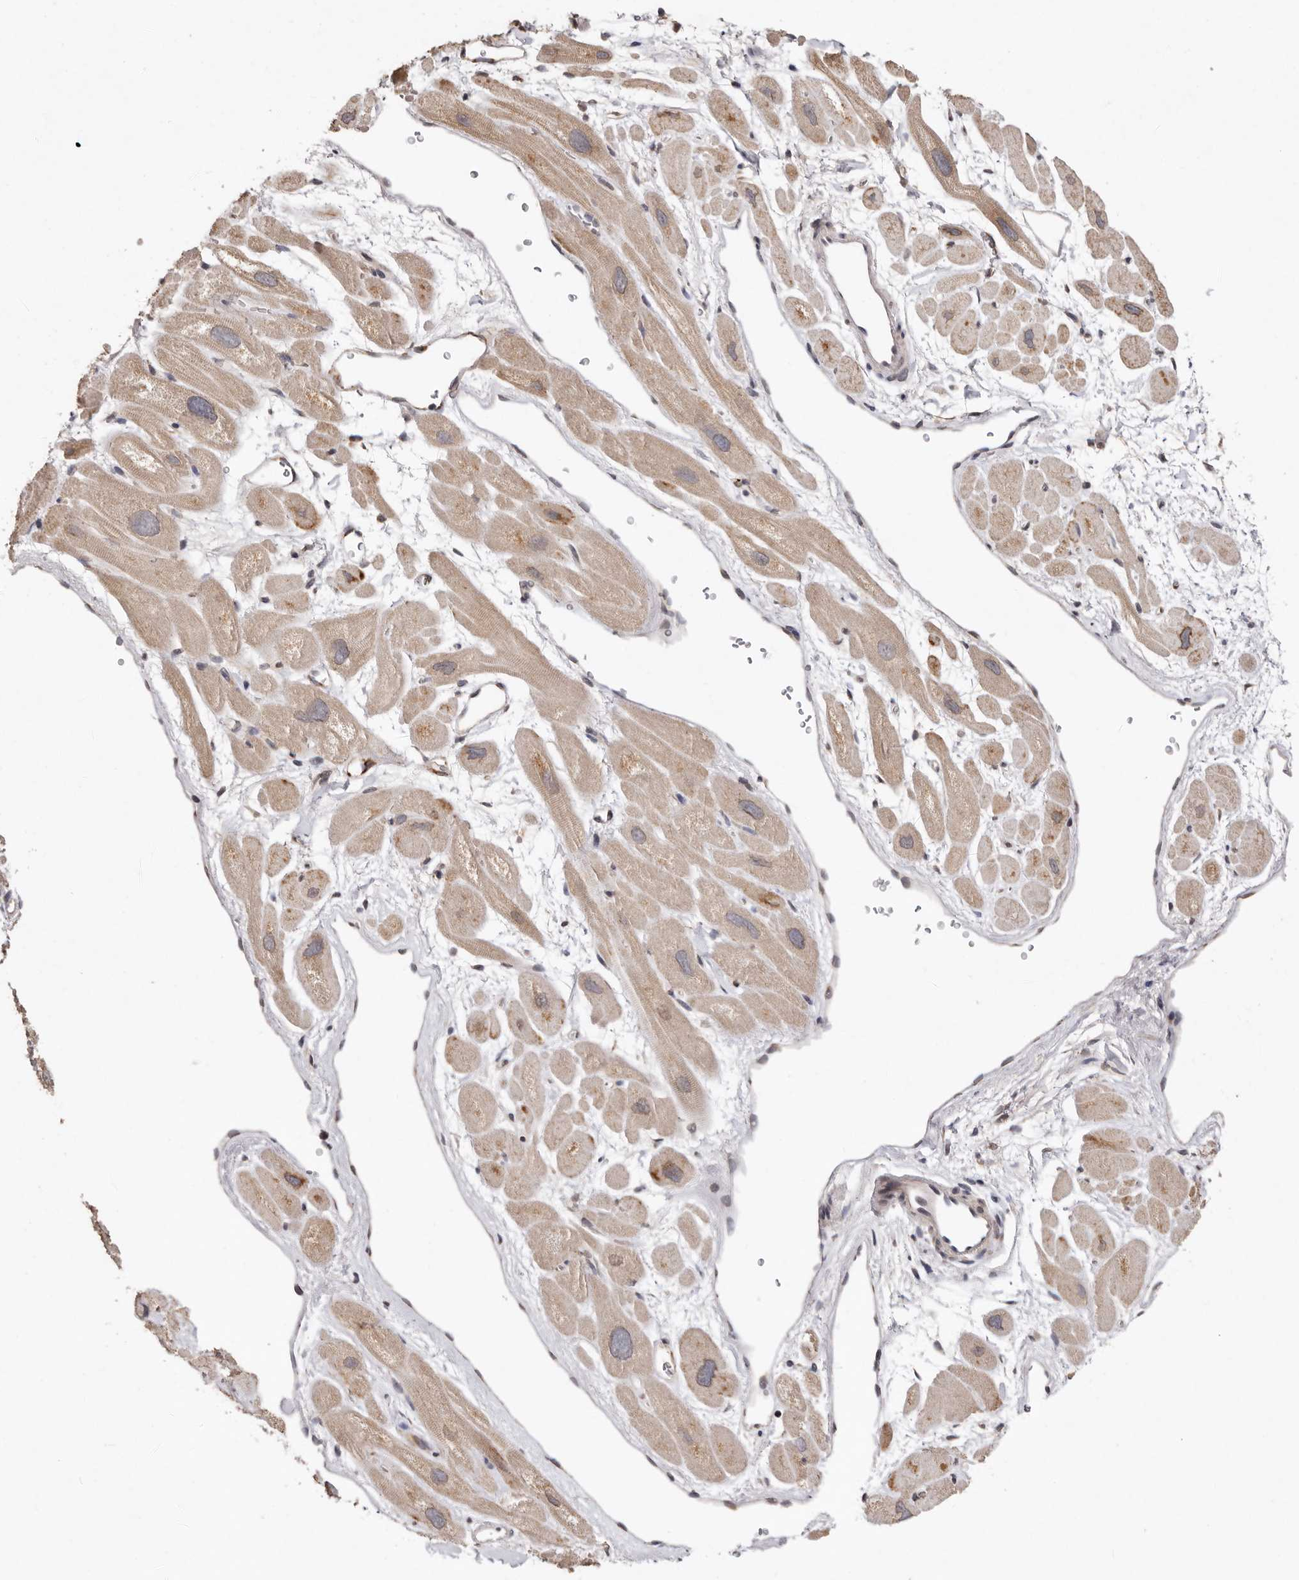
{"staining": {"intensity": "moderate", "quantity": "25%-75%", "location": "cytoplasmic/membranous"}, "tissue": "heart muscle", "cell_type": "Cardiomyocytes", "image_type": "normal", "snomed": [{"axis": "morphology", "description": "Normal tissue, NOS"}, {"axis": "topography", "description": "Heart"}], "caption": "Unremarkable heart muscle displays moderate cytoplasmic/membranous staining in about 25%-75% of cardiomyocytes, visualized by immunohistochemistry. (Brightfield microscopy of DAB IHC at high magnification).", "gene": "SULT1E1", "patient": {"sex": "male", "age": 49}}